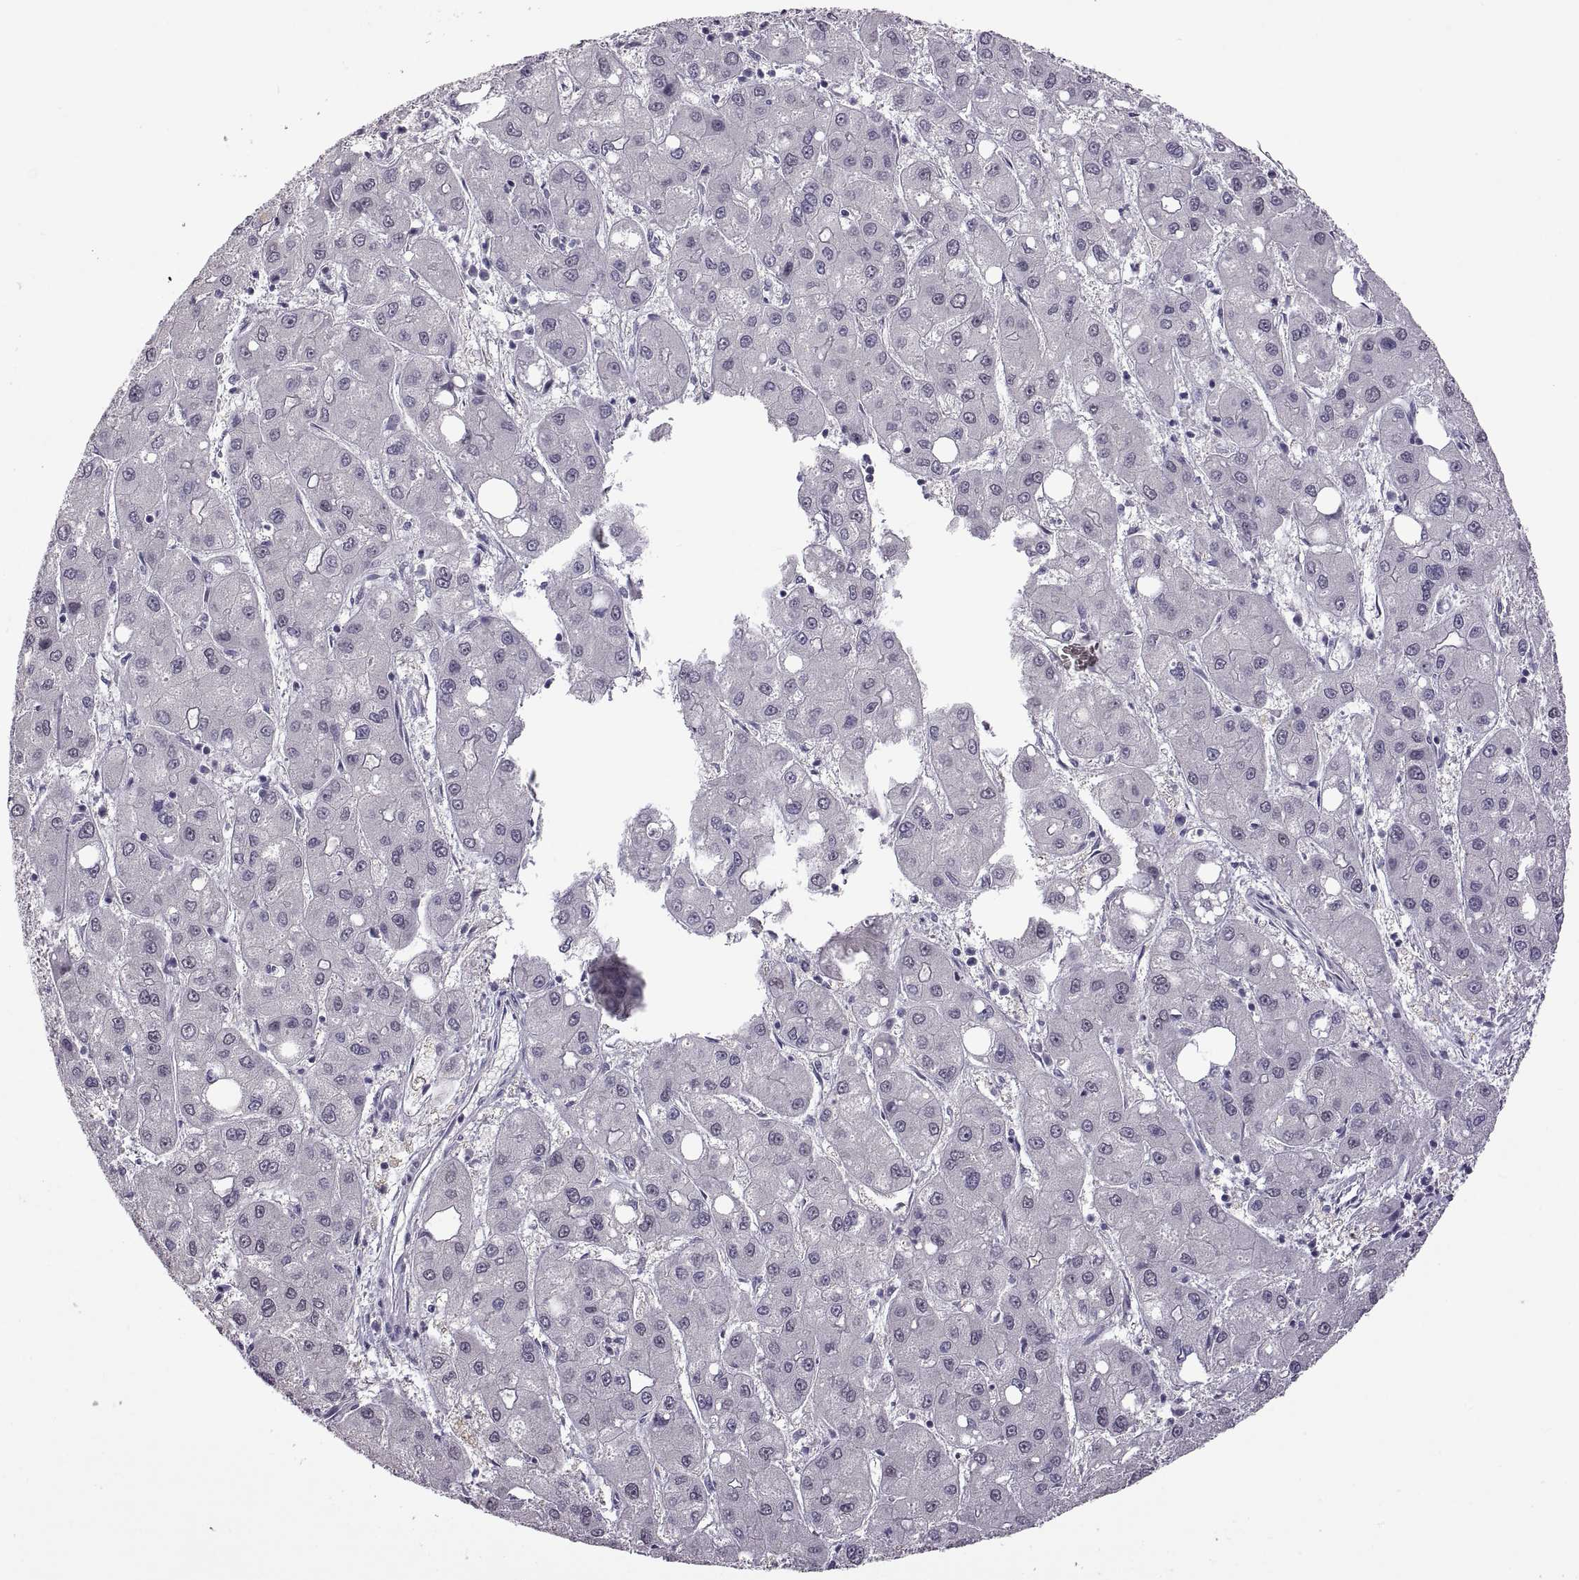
{"staining": {"intensity": "negative", "quantity": "none", "location": "none"}, "tissue": "liver cancer", "cell_type": "Tumor cells", "image_type": "cancer", "snomed": [{"axis": "morphology", "description": "Carcinoma, Hepatocellular, NOS"}, {"axis": "topography", "description": "Liver"}], "caption": "Liver hepatocellular carcinoma was stained to show a protein in brown. There is no significant positivity in tumor cells.", "gene": "RDM1", "patient": {"sex": "male", "age": 73}}